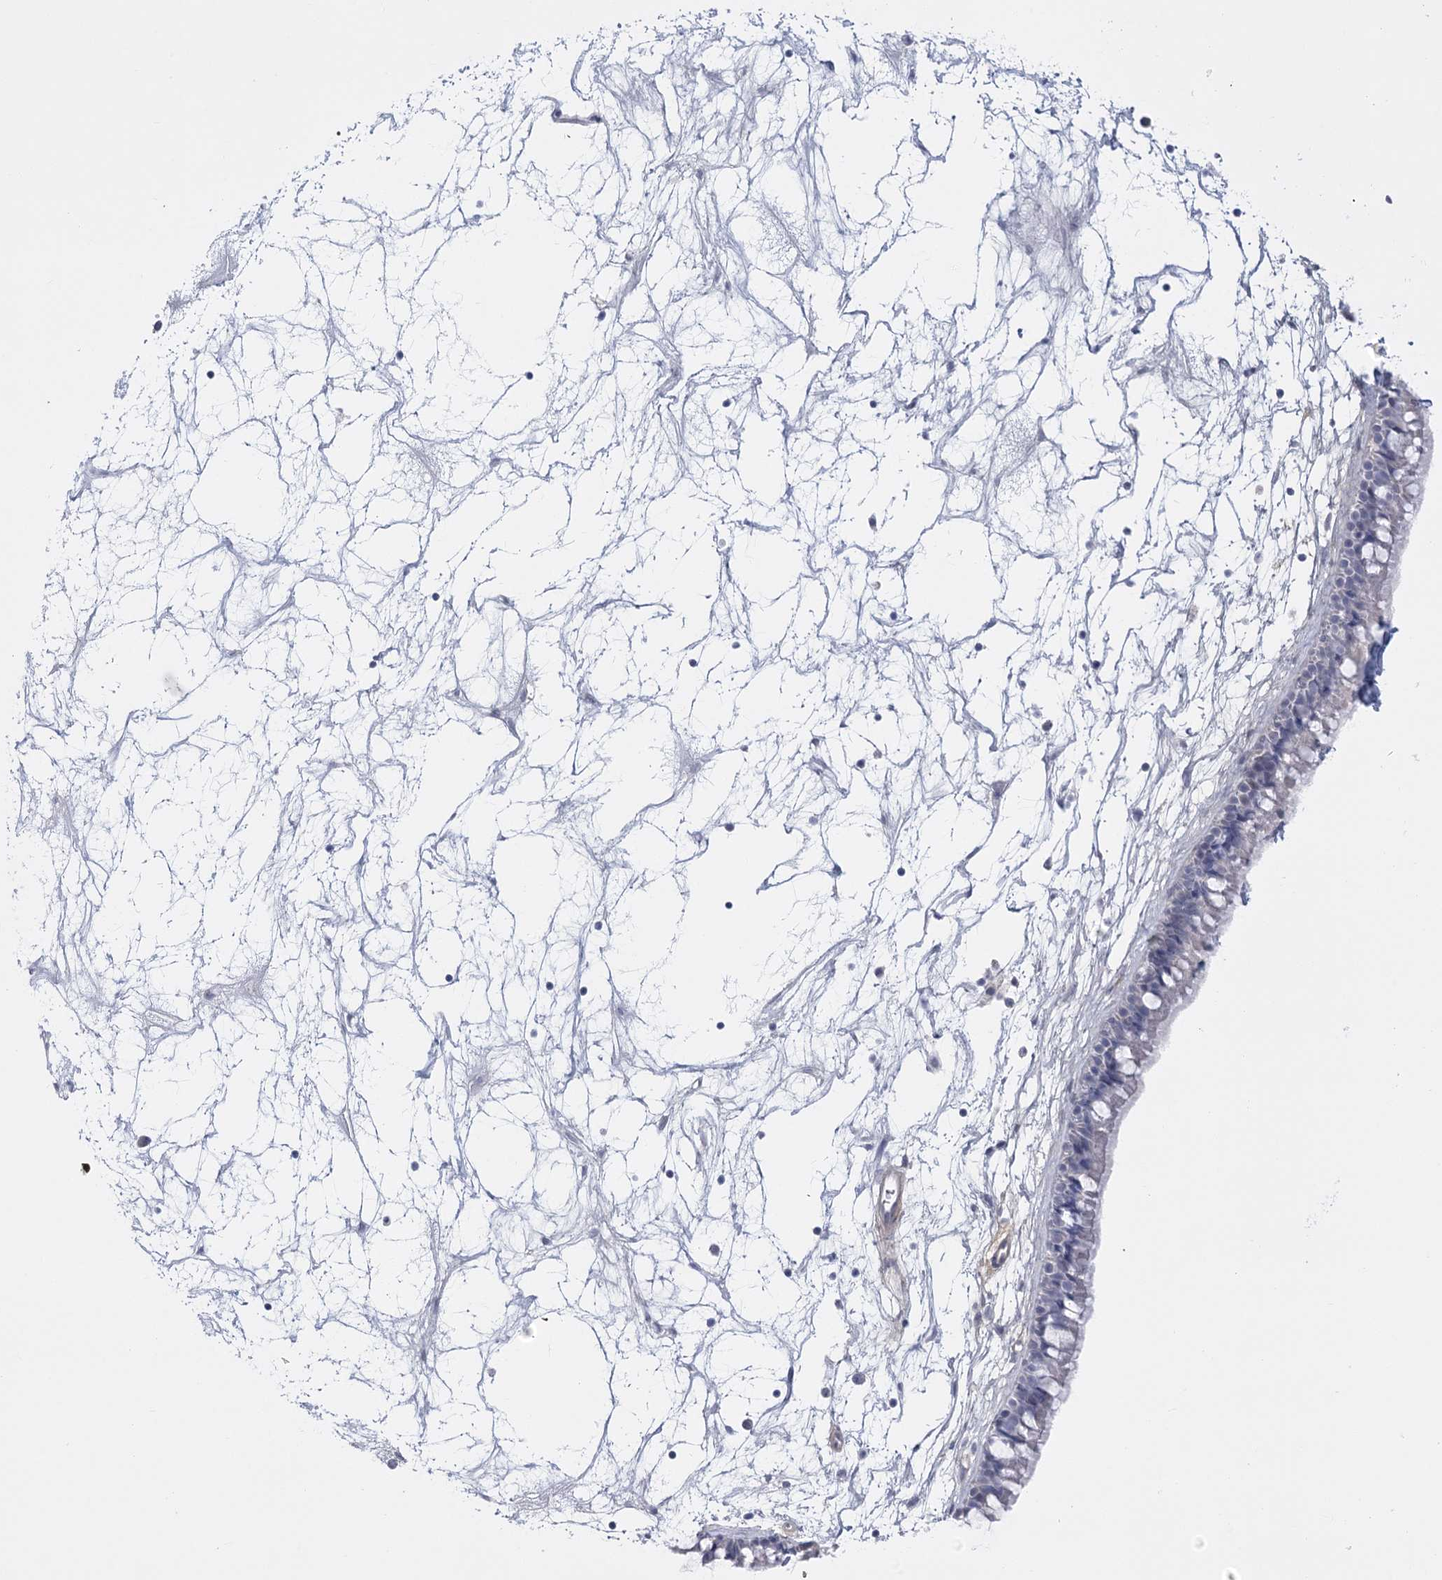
{"staining": {"intensity": "negative", "quantity": "none", "location": "none"}, "tissue": "nasopharynx", "cell_type": "Respiratory epithelial cells", "image_type": "normal", "snomed": [{"axis": "morphology", "description": "Normal tissue, NOS"}, {"axis": "topography", "description": "Nasopharynx"}], "caption": "Nasopharynx stained for a protein using immunohistochemistry (IHC) exhibits no expression respiratory epithelial cells.", "gene": "FAM76B", "patient": {"sex": "male", "age": 64}}